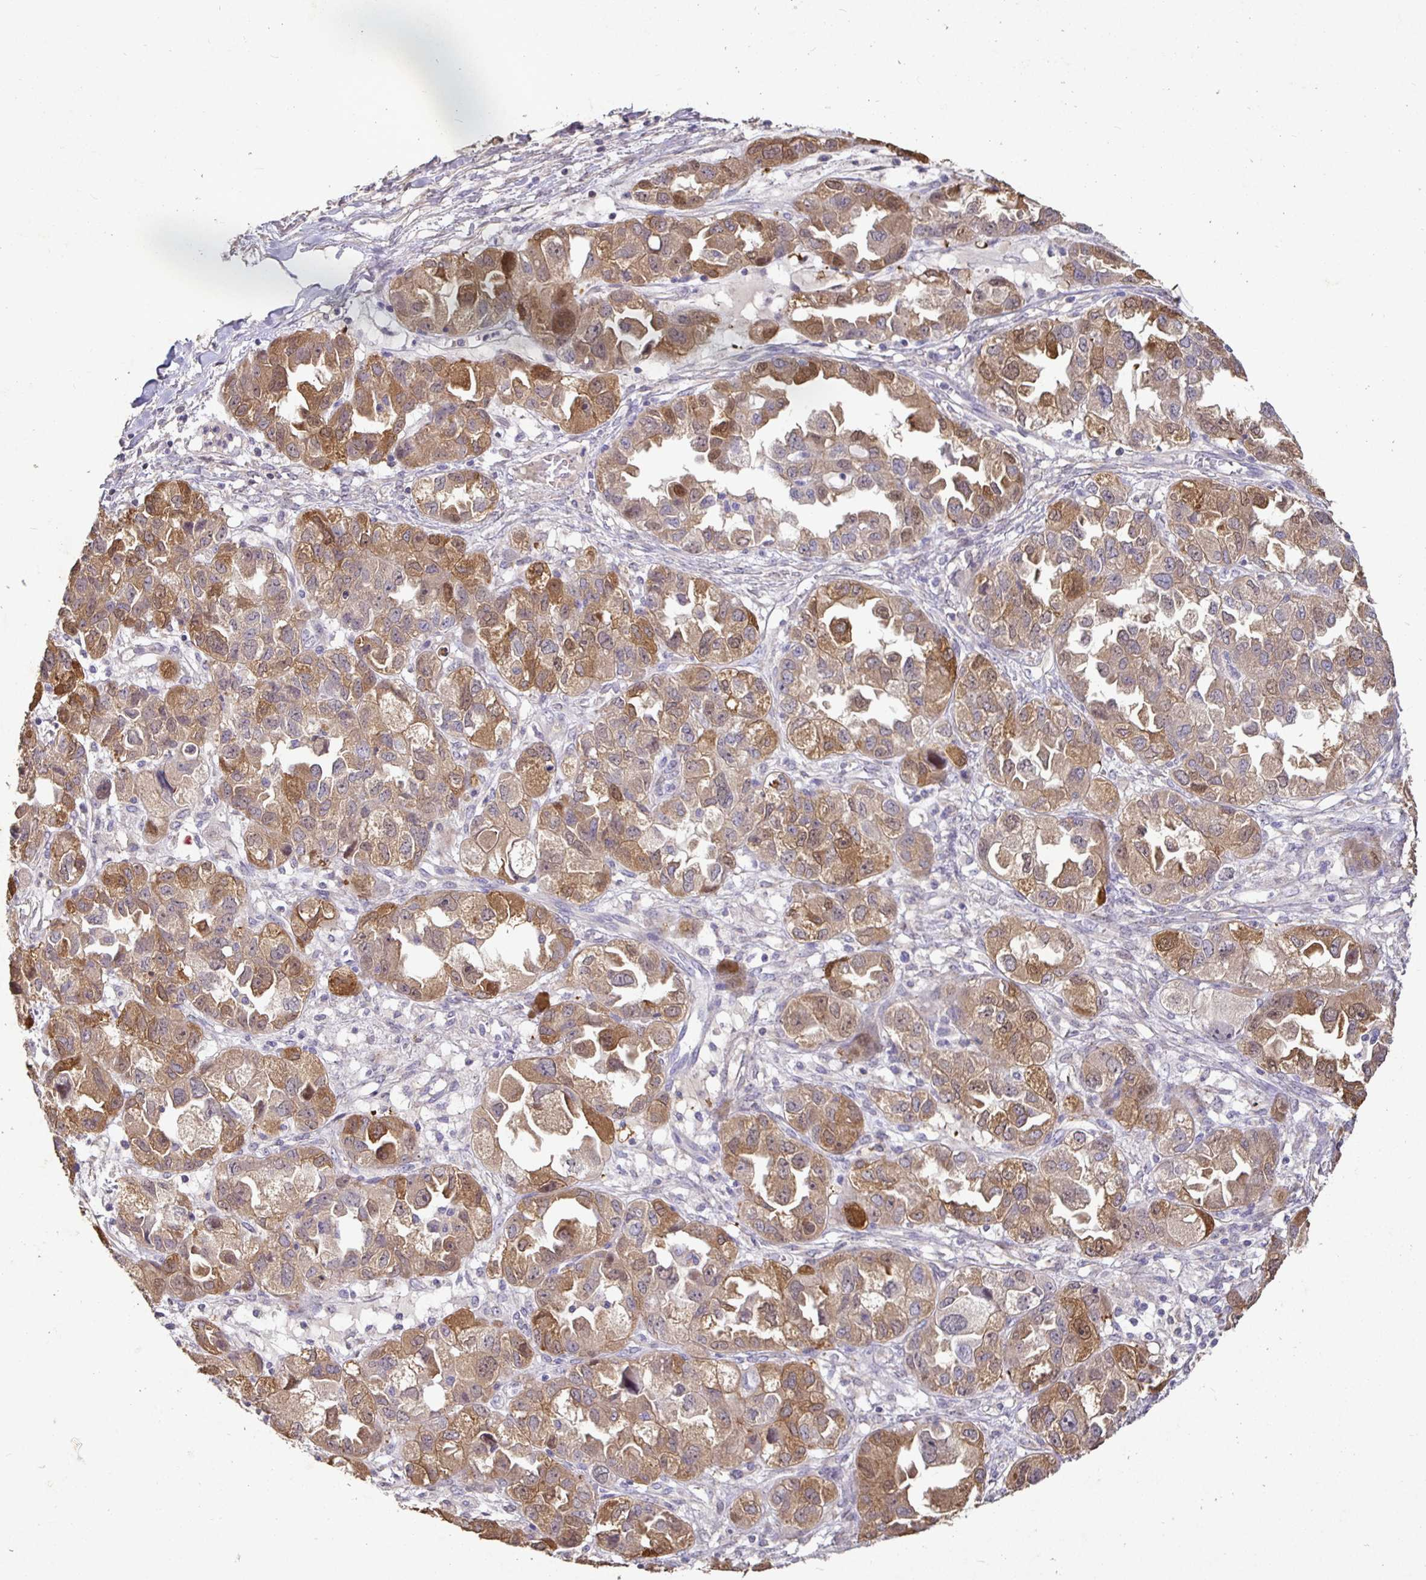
{"staining": {"intensity": "moderate", "quantity": ">75%", "location": "cytoplasmic/membranous,nuclear"}, "tissue": "ovarian cancer", "cell_type": "Tumor cells", "image_type": "cancer", "snomed": [{"axis": "morphology", "description": "Cystadenocarcinoma, serous, NOS"}, {"axis": "topography", "description": "Ovary"}], "caption": "Immunohistochemistry (IHC) of ovarian cancer (serous cystadenocarcinoma) displays medium levels of moderate cytoplasmic/membranous and nuclear staining in about >75% of tumor cells.", "gene": "SHISA4", "patient": {"sex": "female", "age": 84}}